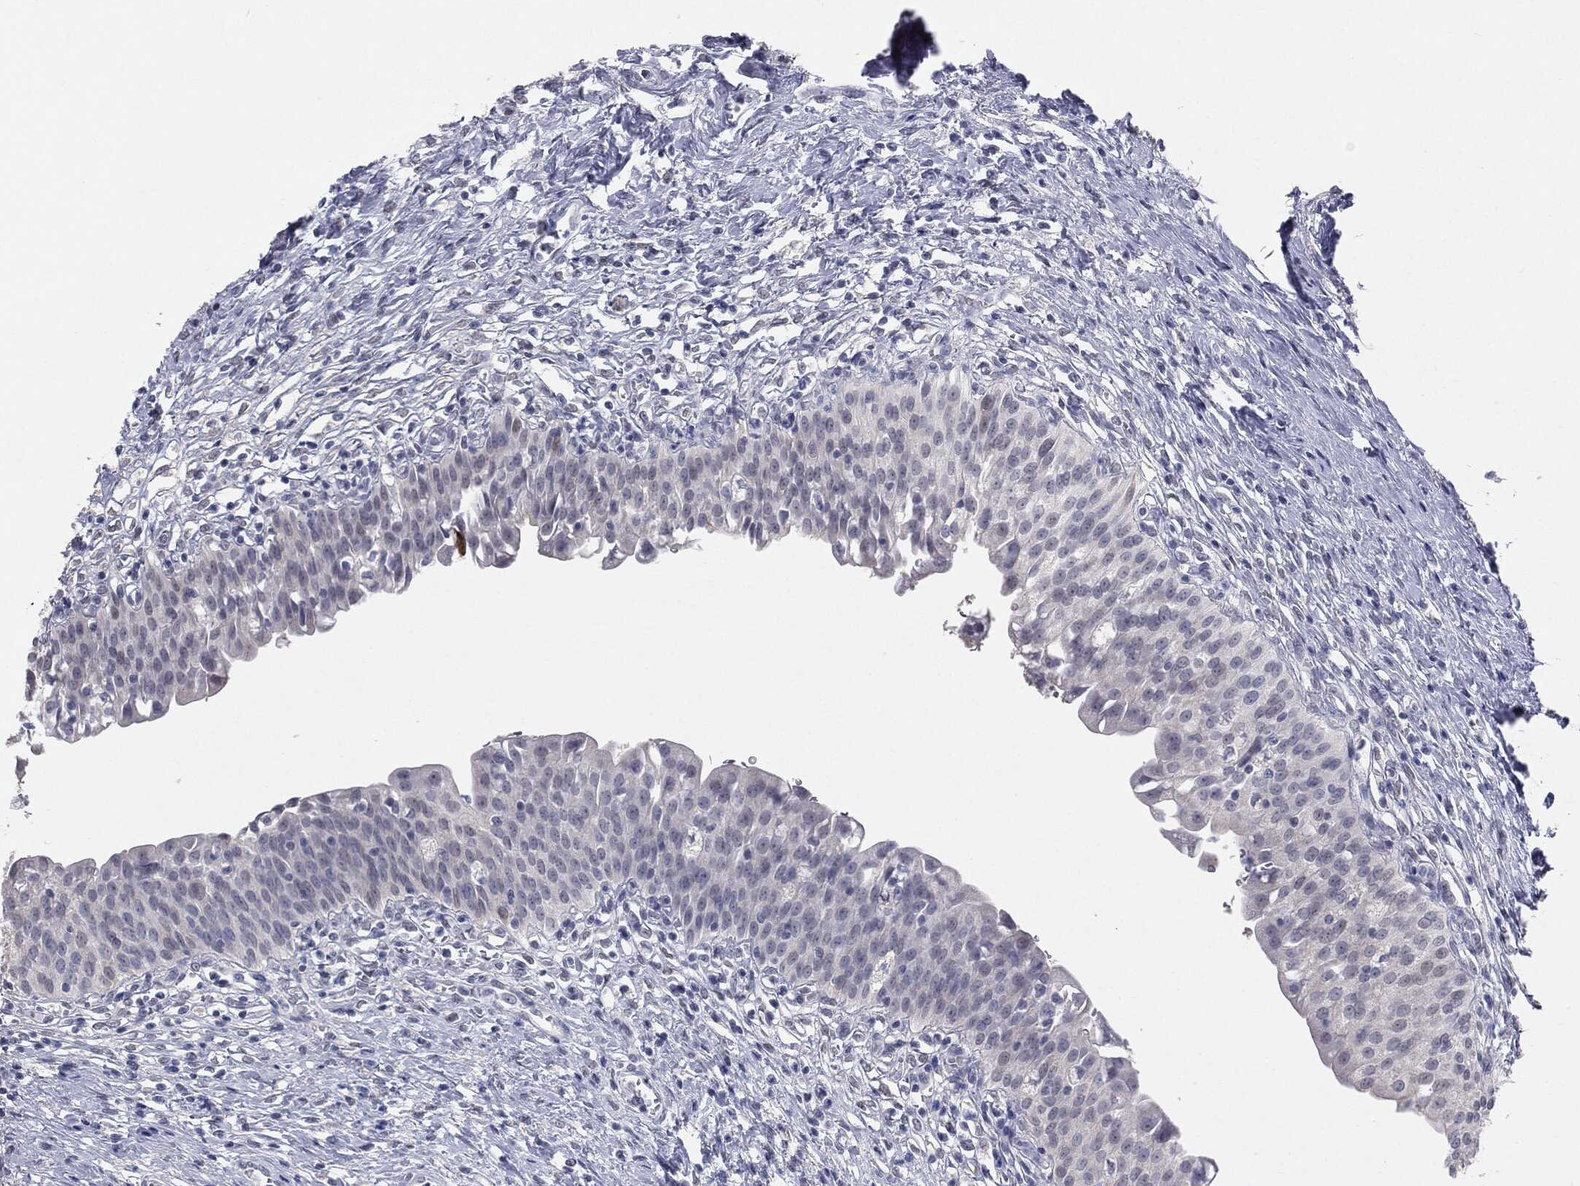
{"staining": {"intensity": "negative", "quantity": "none", "location": "none"}, "tissue": "urinary bladder", "cell_type": "Urothelial cells", "image_type": "normal", "snomed": [{"axis": "morphology", "description": "Normal tissue, NOS"}, {"axis": "topography", "description": "Urinary bladder"}], "caption": "Urothelial cells are negative for protein expression in benign human urinary bladder.", "gene": "DMKN", "patient": {"sex": "male", "age": 76}}